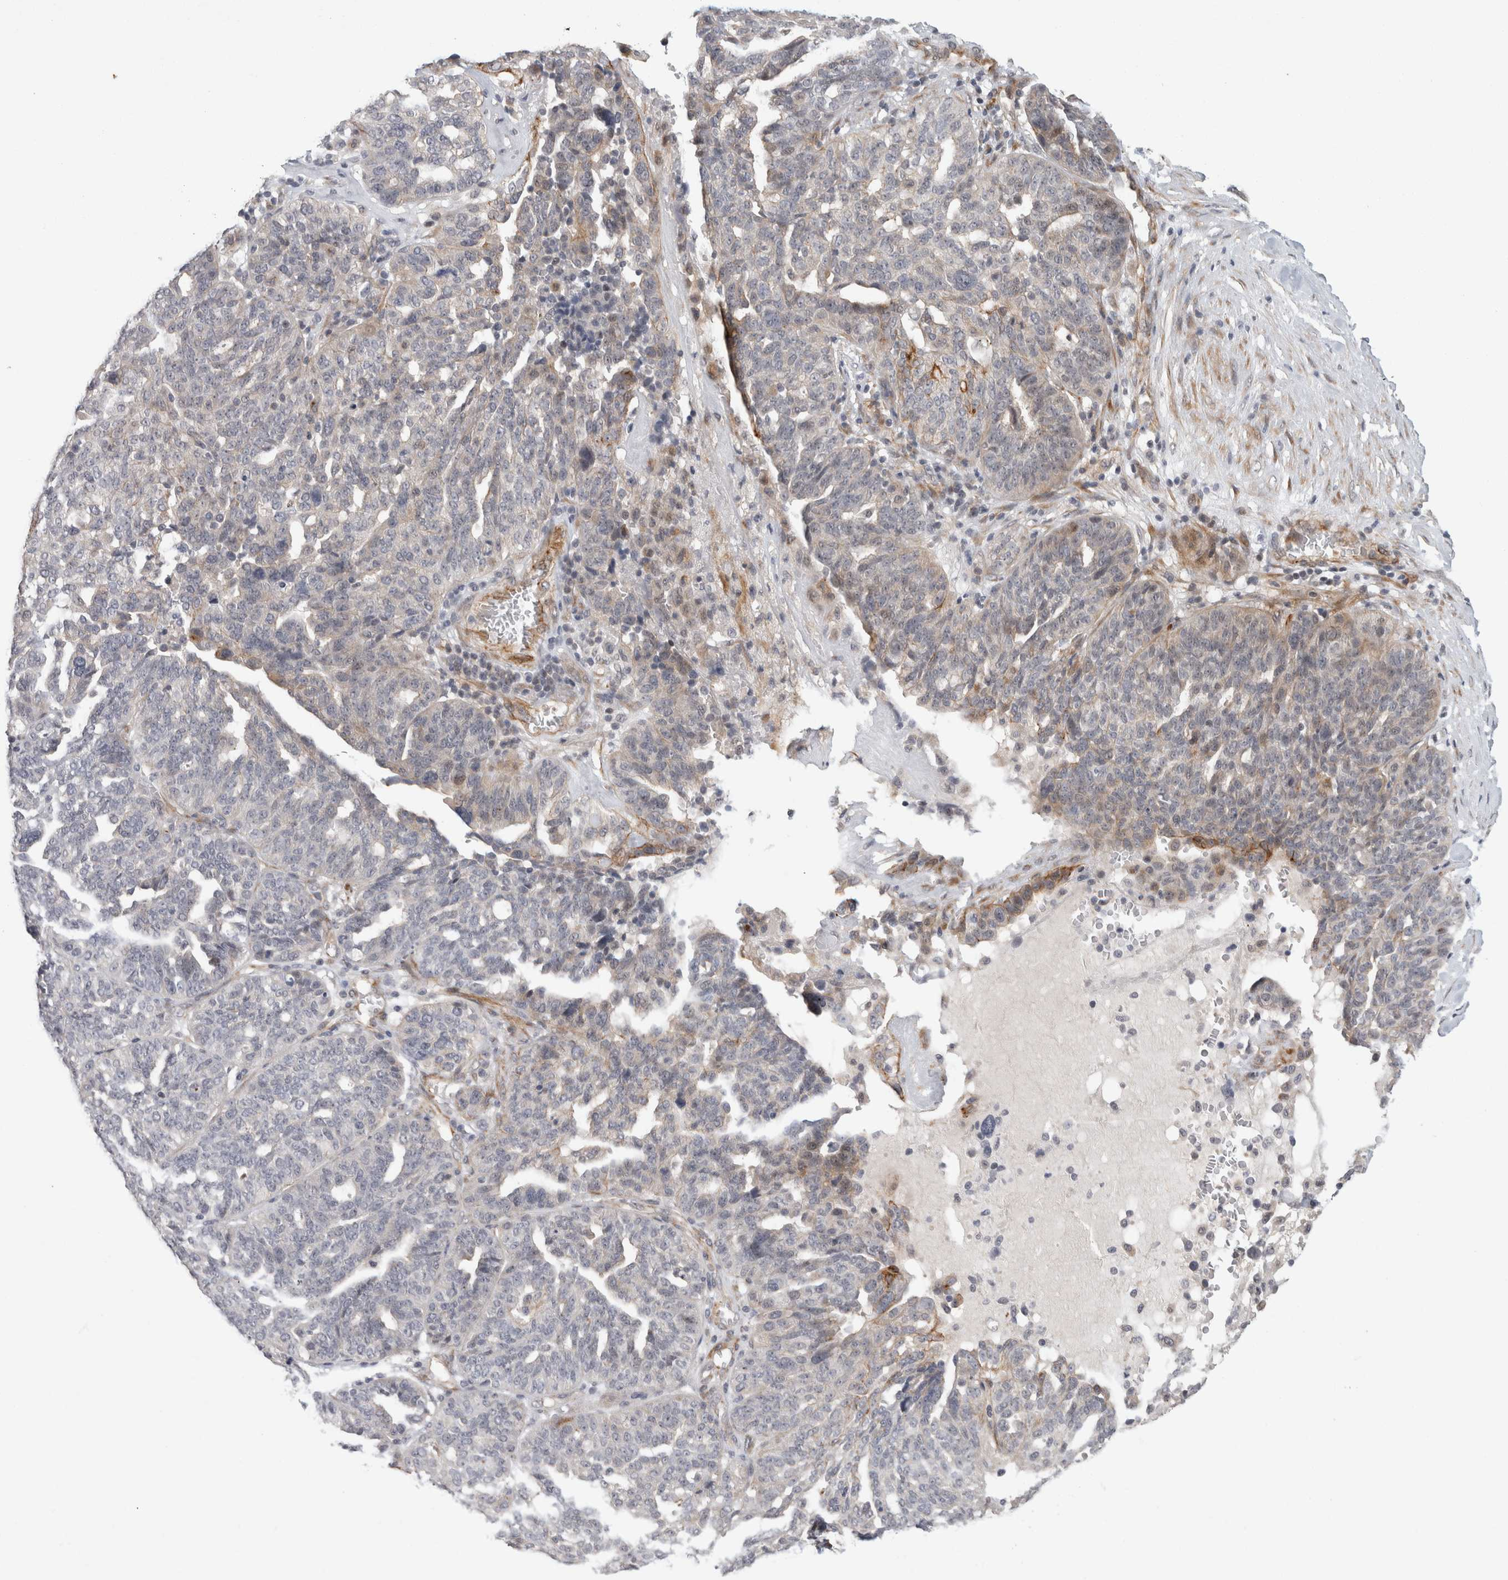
{"staining": {"intensity": "weak", "quantity": "<25%", "location": "cytoplasmic/membranous"}, "tissue": "ovarian cancer", "cell_type": "Tumor cells", "image_type": "cancer", "snomed": [{"axis": "morphology", "description": "Cystadenocarcinoma, serous, NOS"}, {"axis": "topography", "description": "Ovary"}], "caption": "An IHC image of ovarian serous cystadenocarcinoma is shown. There is no staining in tumor cells of ovarian serous cystadenocarcinoma. (Brightfield microscopy of DAB immunohistochemistry (IHC) at high magnification).", "gene": "CRISPLD1", "patient": {"sex": "female", "age": 59}}